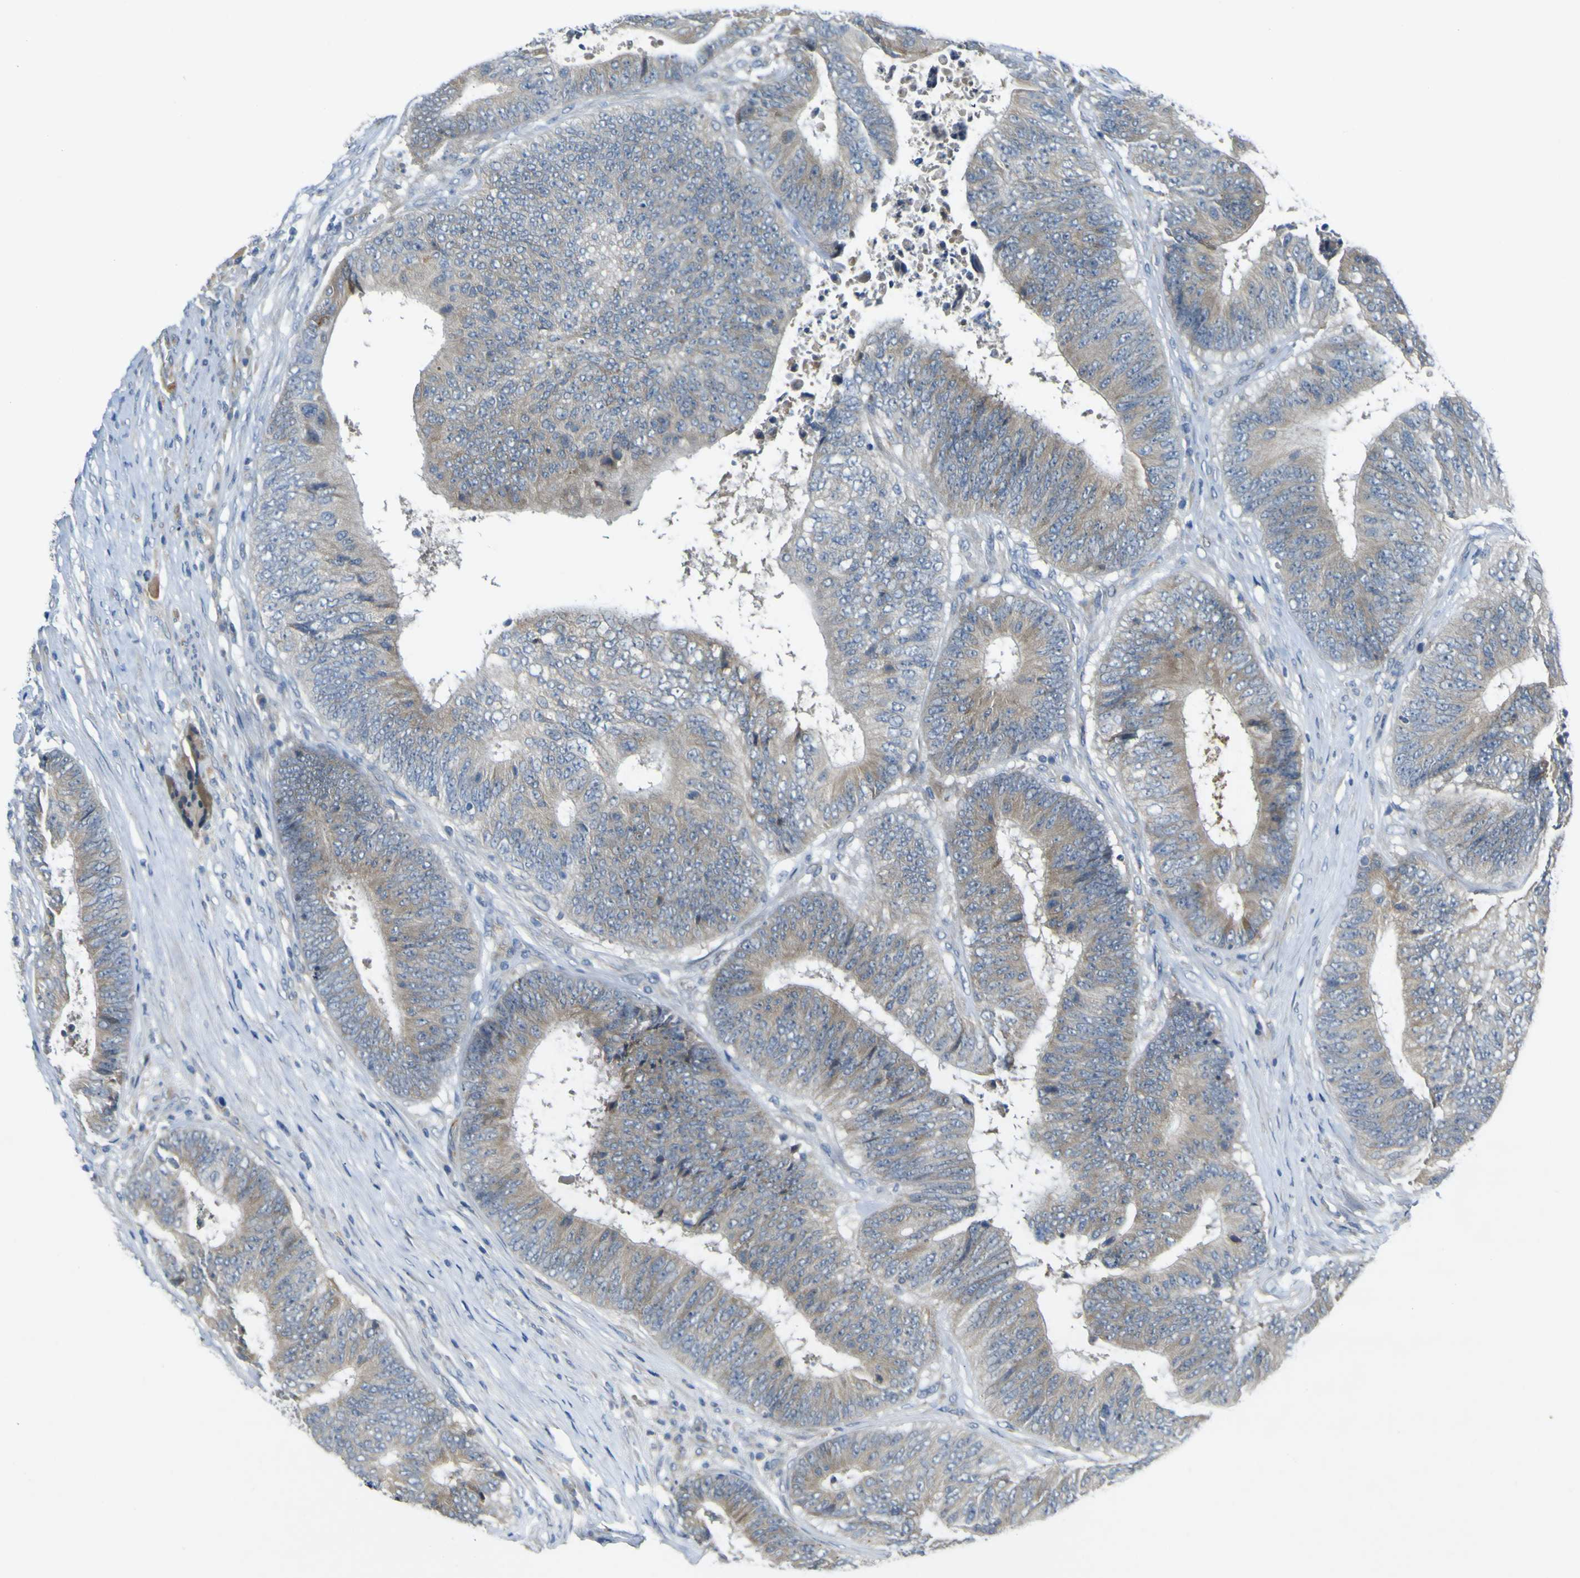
{"staining": {"intensity": "weak", "quantity": ">75%", "location": "cytoplasmic/membranous"}, "tissue": "colorectal cancer", "cell_type": "Tumor cells", "image_type": "cancer", "snomed": [{"axis": "morphology", "description": "Adenocarcinoma, NOS"}, {"axis": "topography", "description": "Rectum"}], "caption": "A brown stain labels weak cytoplasmic/membranous positivity of a protein in human colorectal cancer tumor cells.", "gene": "LDLR", "patient": {"sex": "male", "age": 72}}